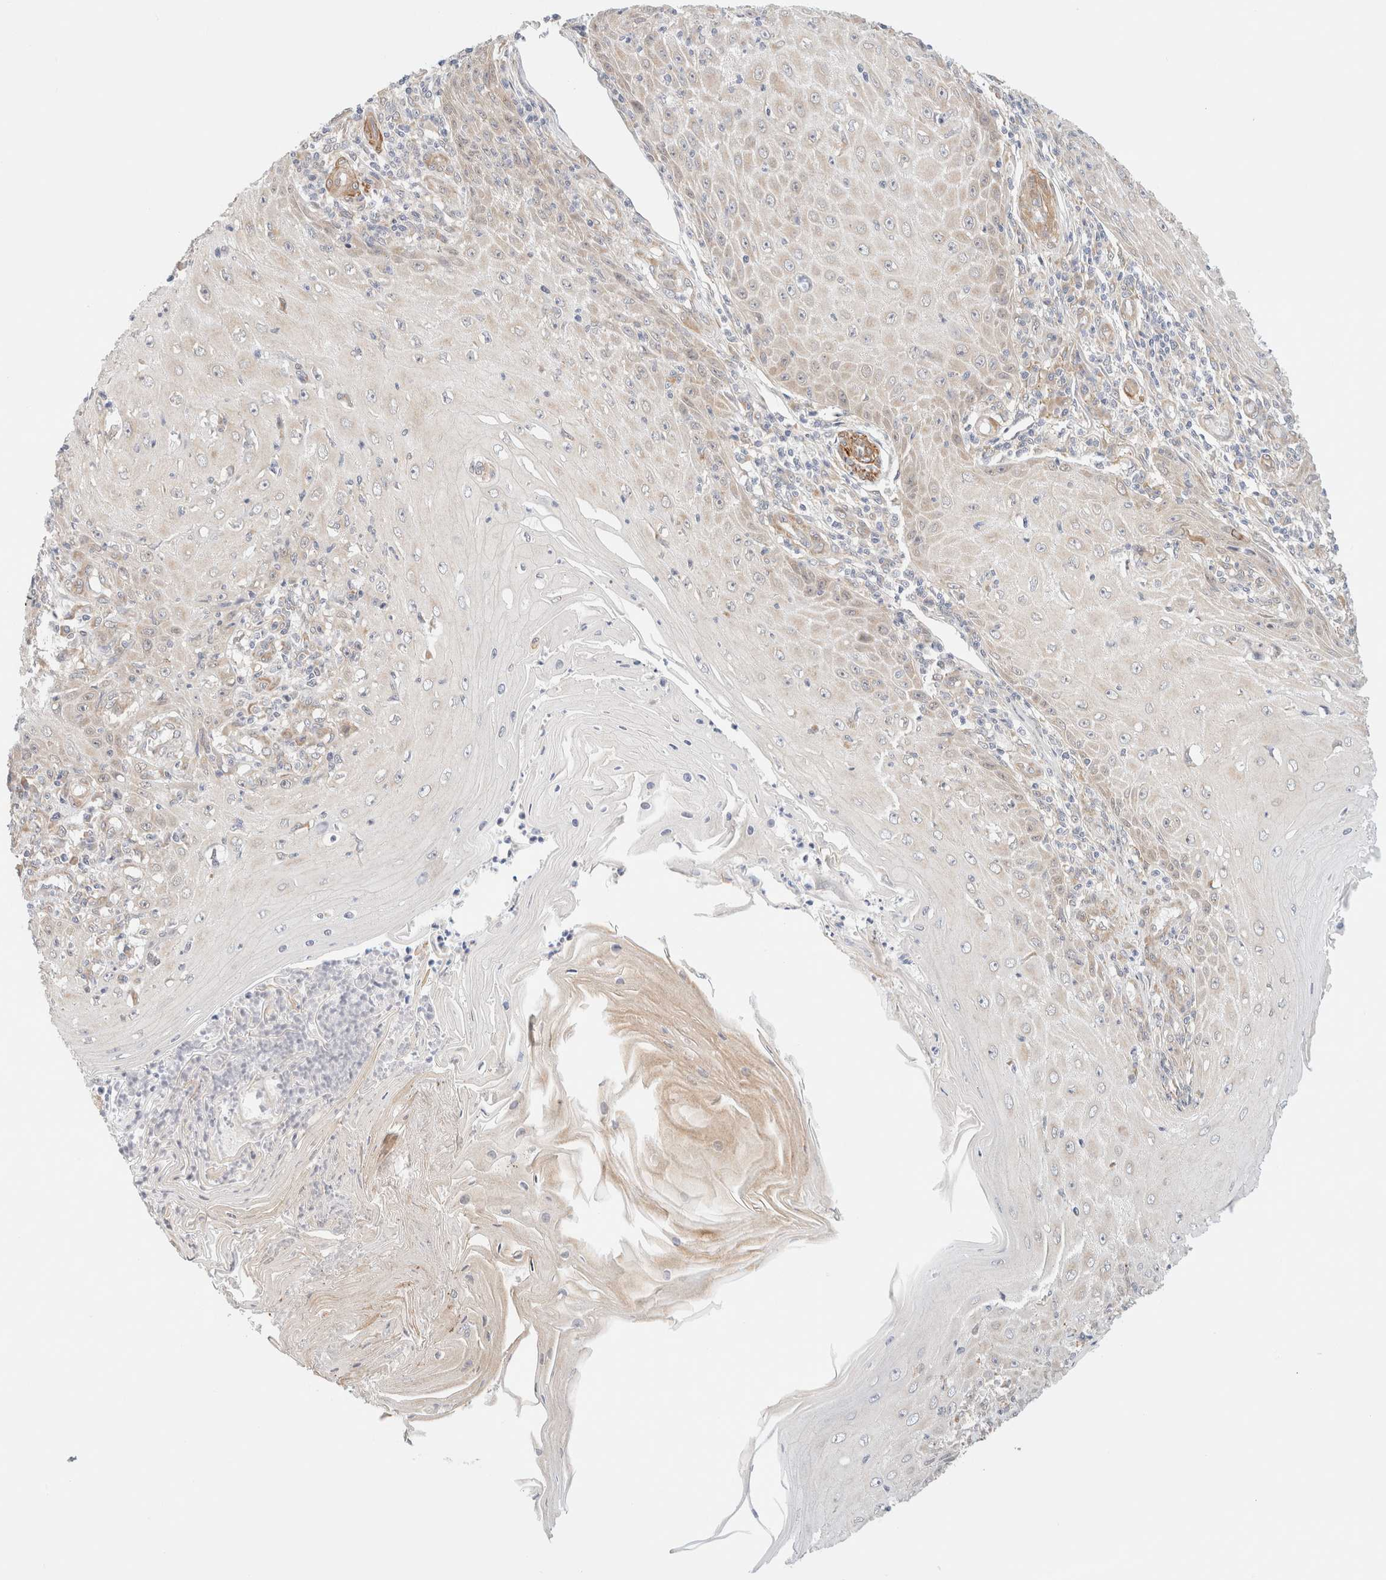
{"staining": {"intensity": "weak", "quantity": "<25%", "location": "cytoplasmic/membranous"}, "tissue": "skin cancer", "cell_type": "Tumor cells", "image_type": "cancer", "snomed": [{"axis": "morphology", "description": "Squamous cell carcinoma, NOS"}, {"axis": "topography", "description": "Skin"}], "caption": "This is an immunohistochemistry micrograph of skin cancer. There is no staining in tumor cells.", "gene": "RRP15", "patient": {"sex": "female", "age": 73}}